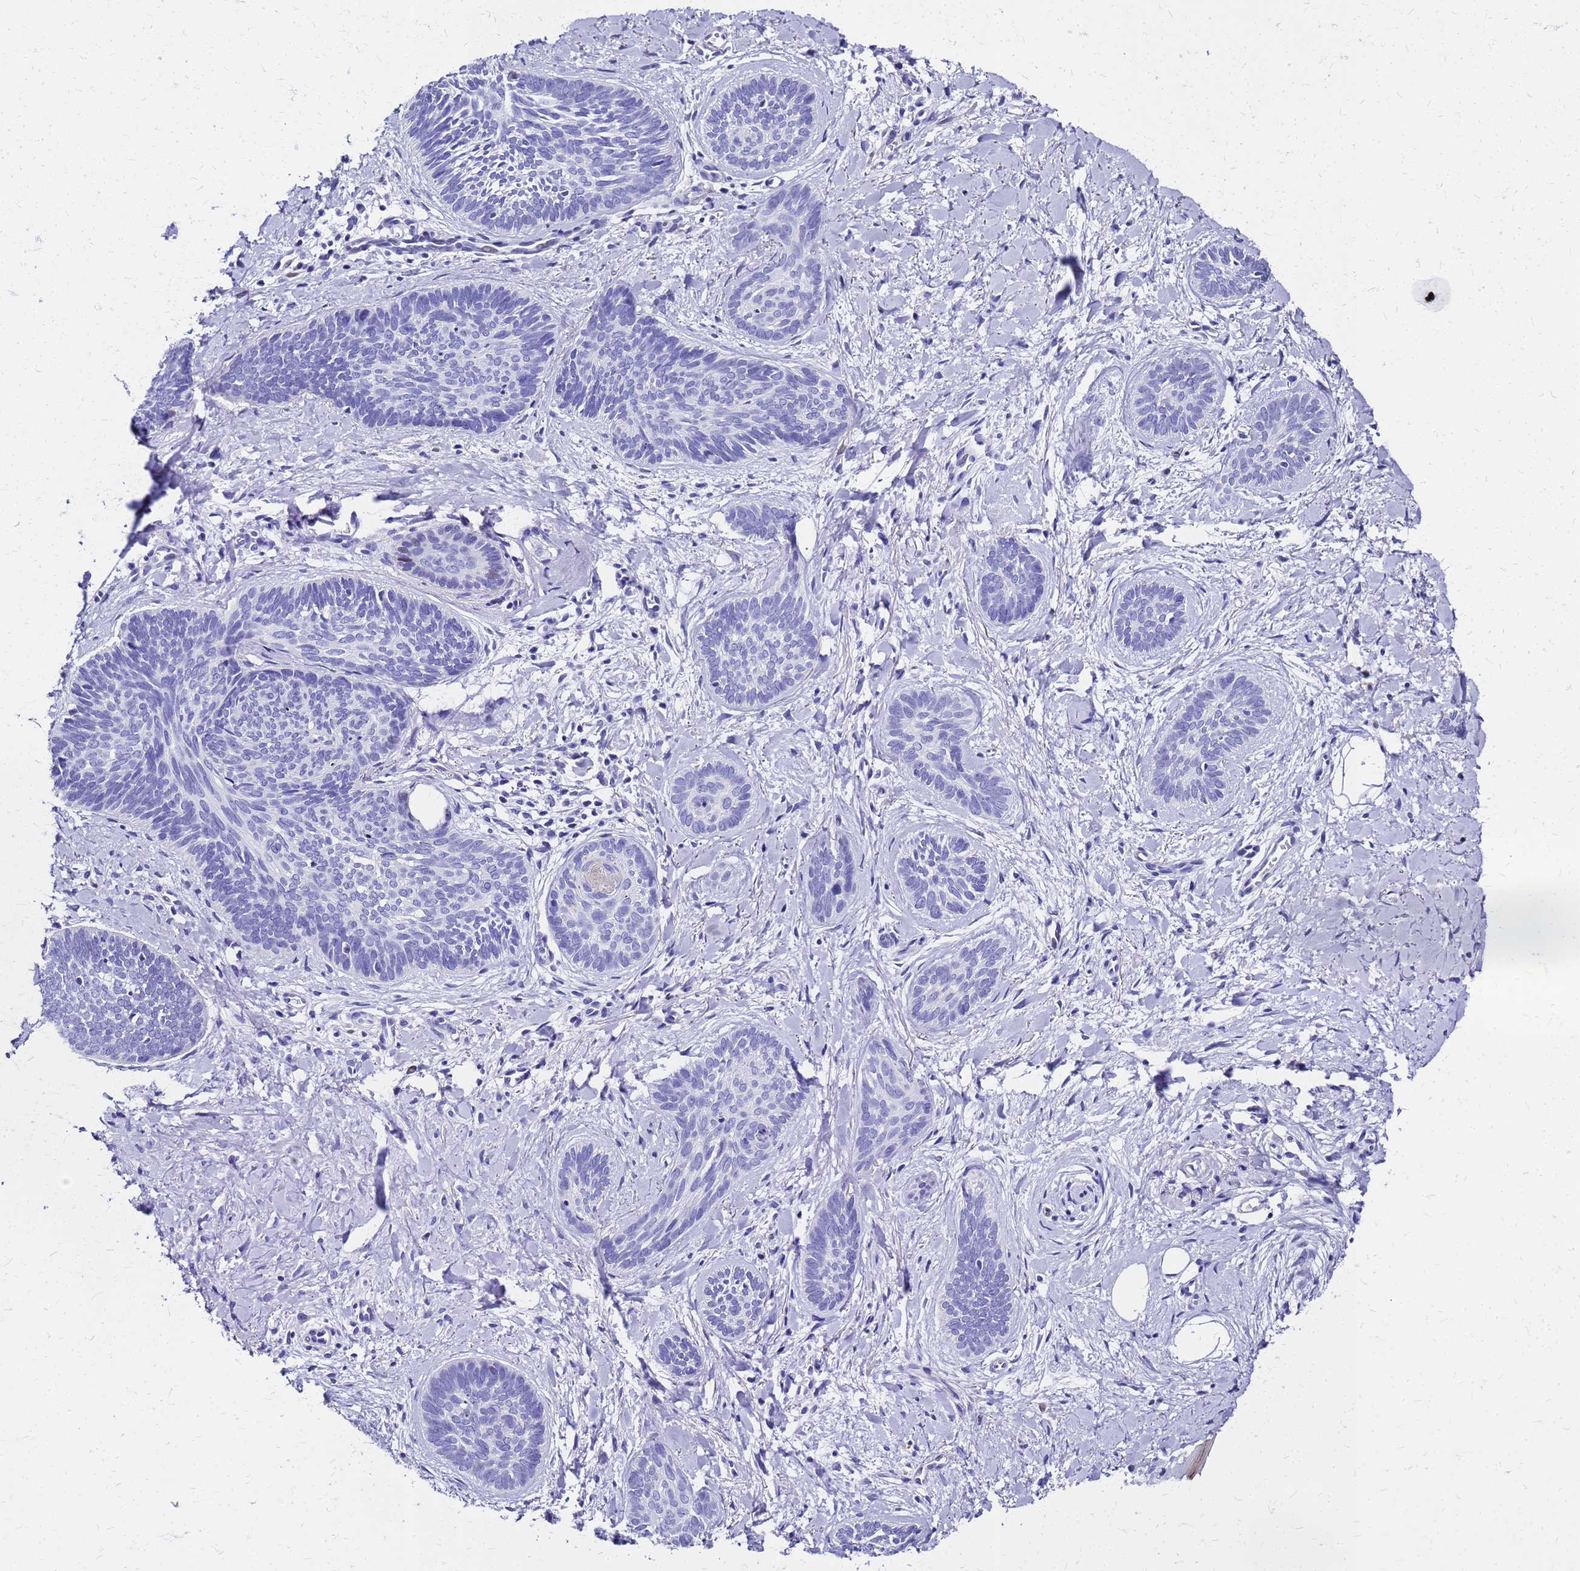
{"staining": {"intensity": "negative", "quantity": "none", "location": "none"}, "tissue": "skin cancer", "cell_type": "Tumor cells", "image_type": "cancer", "snomed": [{"axis": "morphology", "description": "Basal cell carcinoma"}, {"axis": "topography", "description": "Skin"}], "caption": "Histopathology image shows no significant protein staining in tumor cells of basal cell carcinoma (skin).", "gene": "SMIM21", "patient": {"sex": "female", "age": 81}}